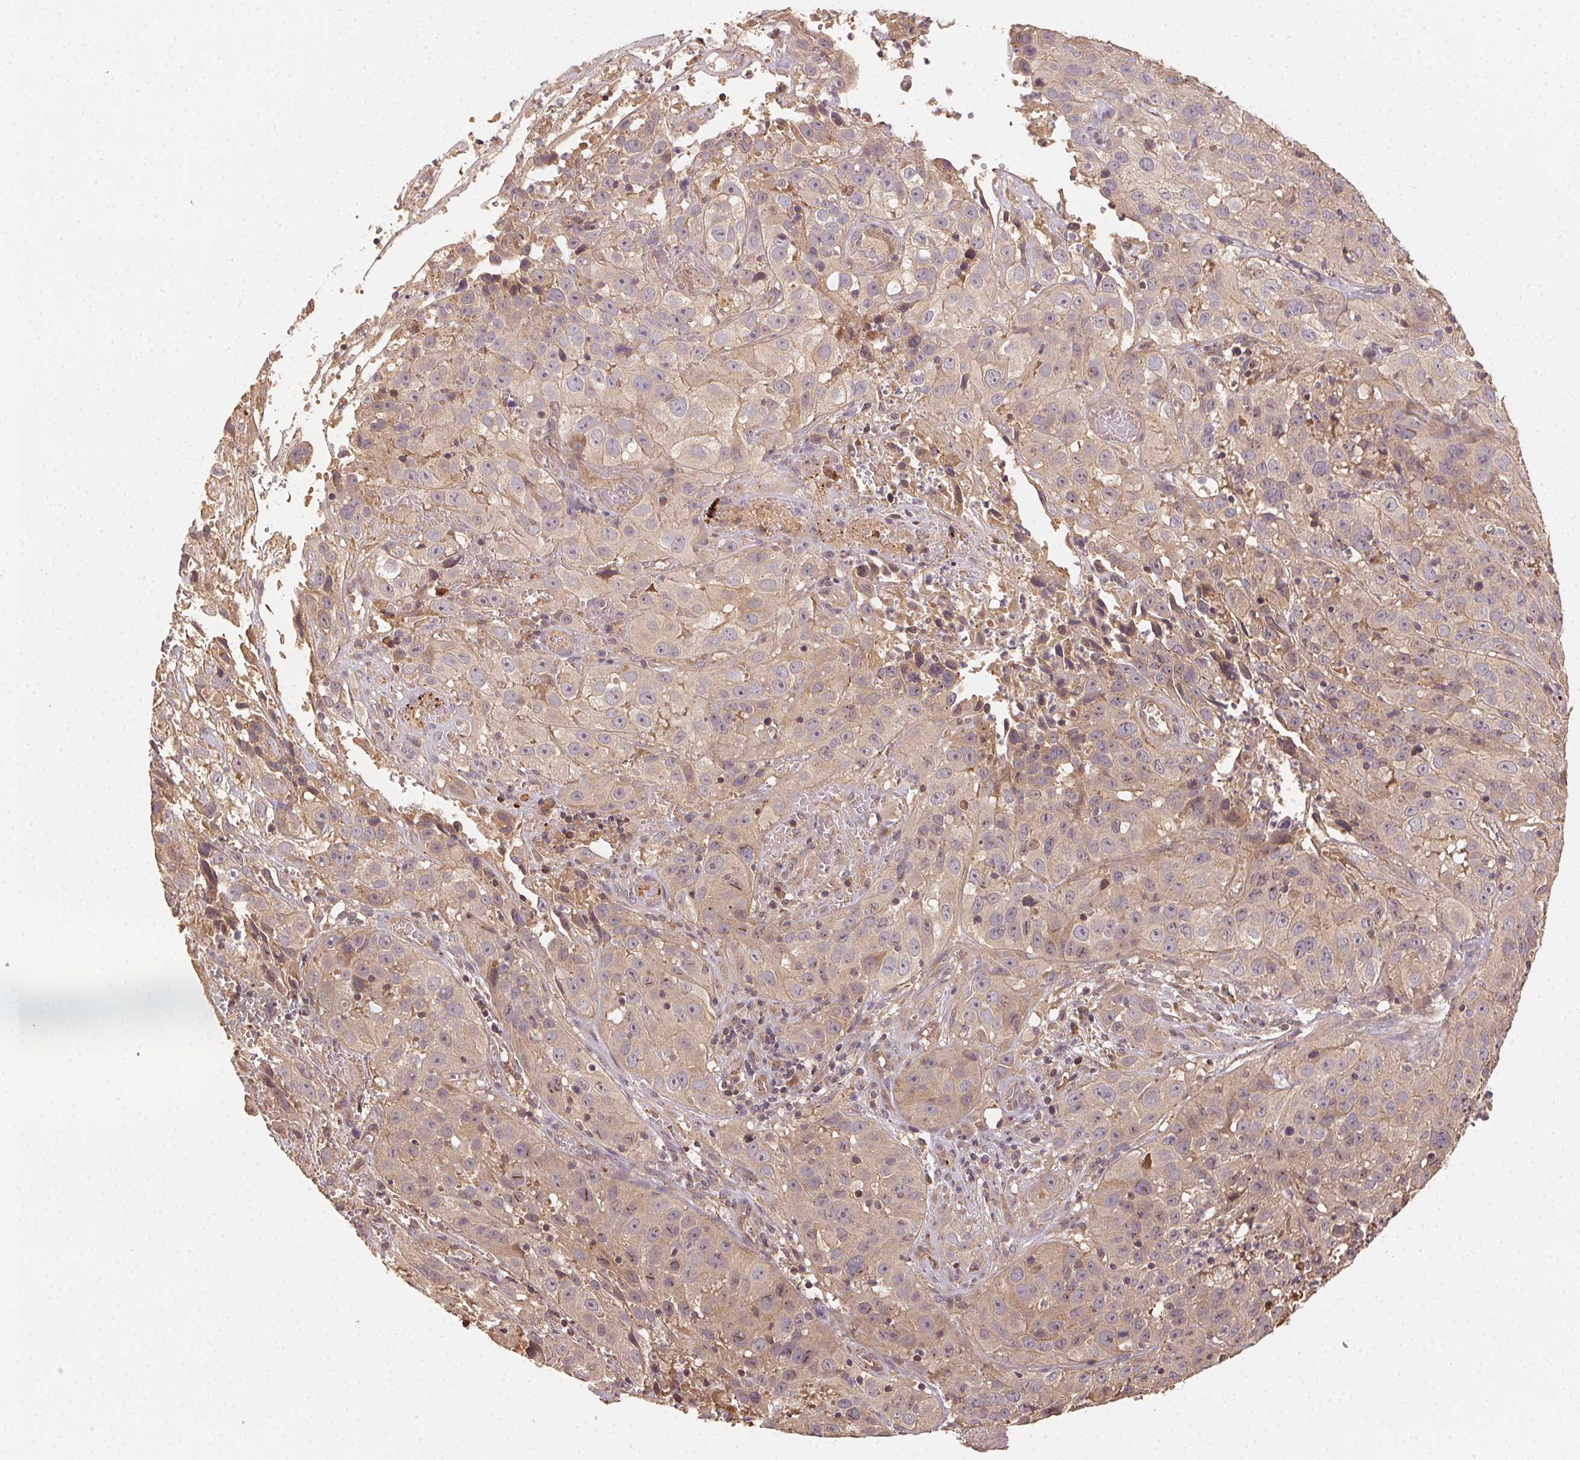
{"staining": {"intensity": "weak", "quantity": "25%-75%", "location": "cytoplasmic/membranous"}, "tissue": "cervical cancer", "cell_type": "Tumor cells", "image_type": "cancer", "snomed": [{"axis": "morphology", "description": "Squamous cell carcinoma, NOS"}, {"axis": "topography", "description": "Cervix"}], "caption": "Cervical cancer (squamous cell carcinoma) tissue demonstrates weak cytoplasmic/membranous staining in about 25%-75% of tumor cells The staining was performed using DAB (3,3'-diaminobenzidine) to visualize the protein expression in brown, while the nuclei were stained in blue with hematoxylin (Magnification: 20x).", "gene": "RALA", "patient": {"sex": "female", "age": 32}}